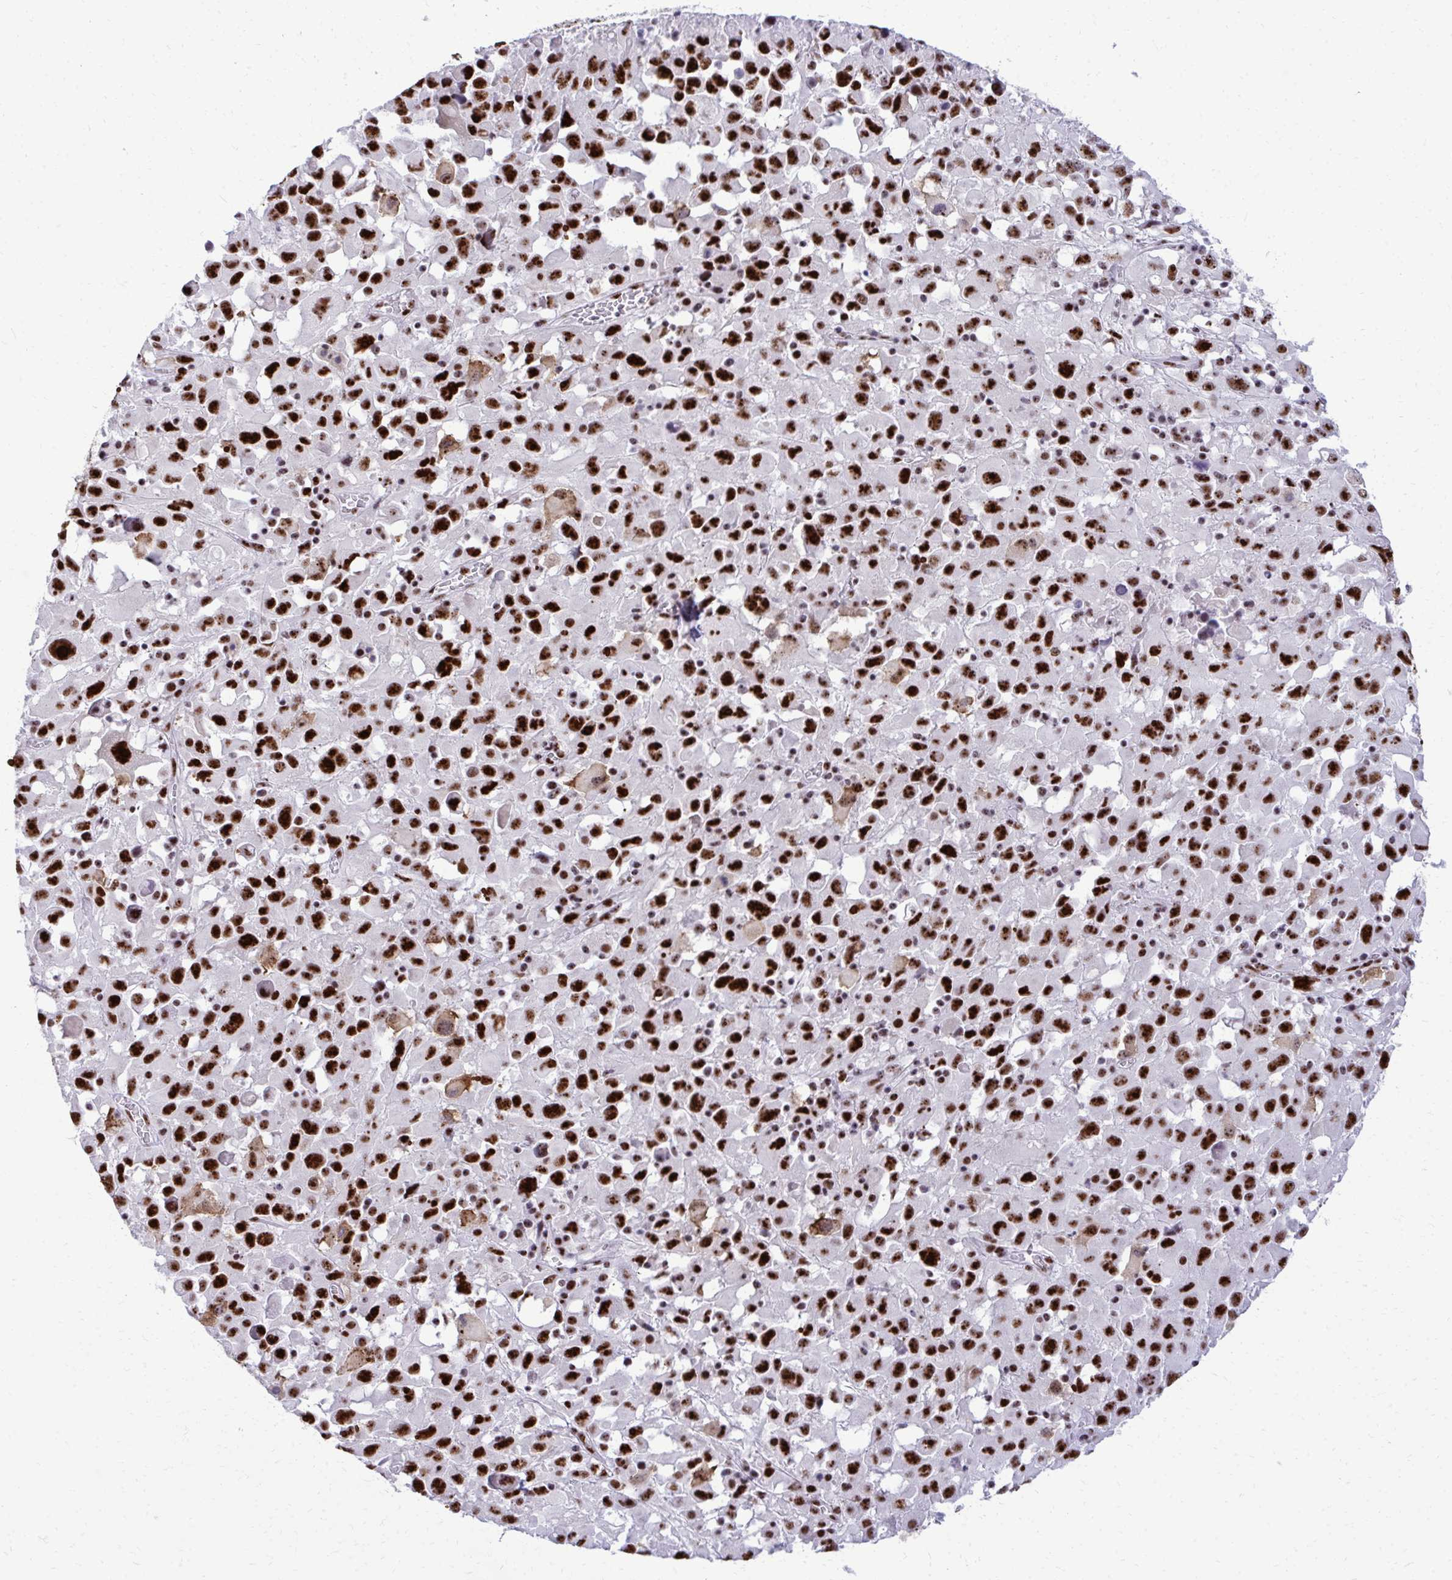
{"staining": {"intensity": "strong", "quantity": ">75%", "location": "nuclear"}, "tissue": "melanoma", "cell_type": "Tumor cells", "image_type": "cancer", "snomed": [{"axis": "morphology", "description": "Malignant melanoma, Metastatic site"}, {"axis": "topography", "description": "Soft tissue"}], "caption": "IHC (DAB) staining of malignant melanoma (metastatic site) reveals strong nuclear protein staining in about >75% of tumor cells. (brown staining indicates protein expression, while blue staining denotes nuclei).", "gene": "PELP1", "patient": {"sex": "male", "age": 50}}